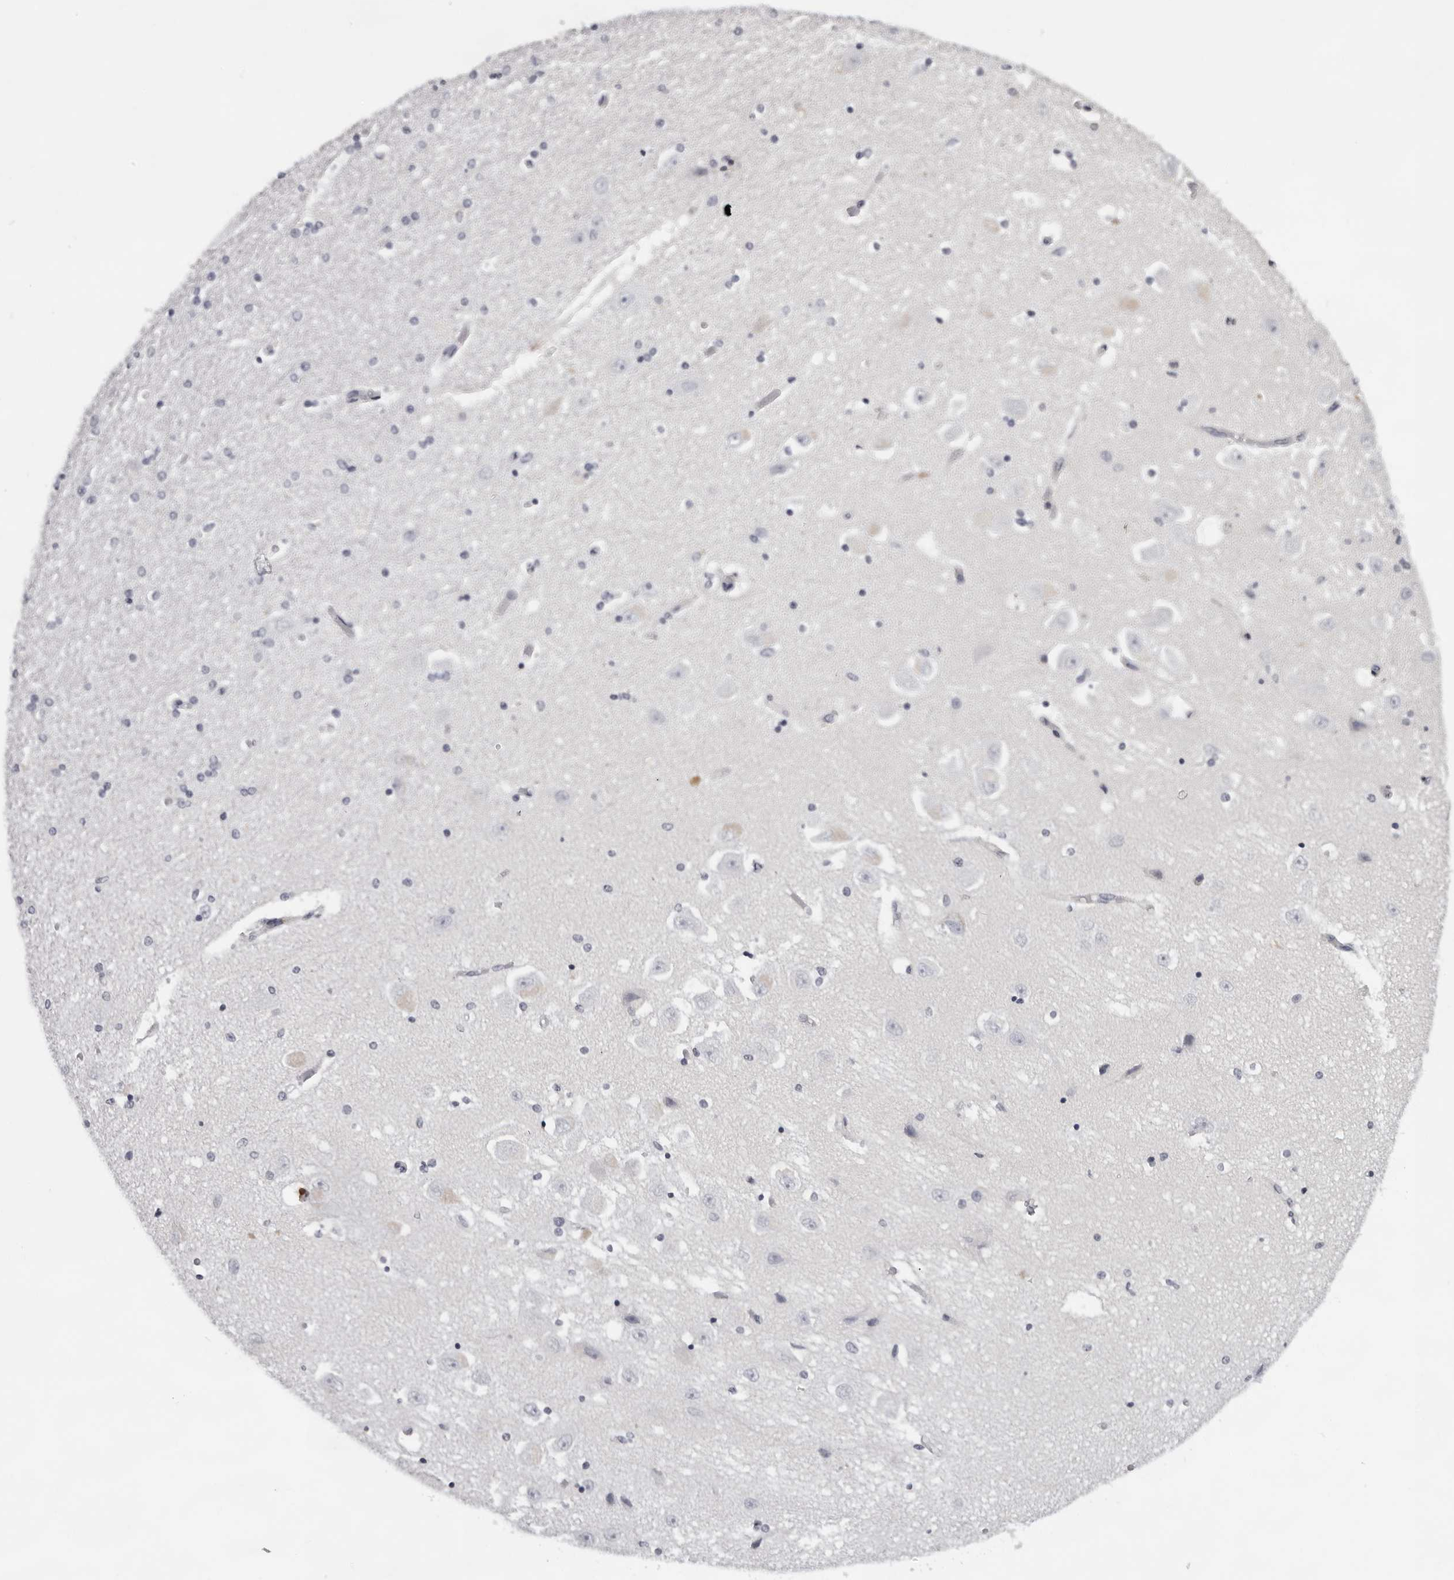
{"staining": {"intensity": "negative", "quantity": "none", "location": "none"}, "tissue": "hippocampus", "cell_type": "Glial cells", "image_type": "normal", "snomed": [{"axis": "morphology", "description": "Normal tissue, NOS"}, {"axis": "topography", "description": "Hippocampus"}], "caption": "Glial cells show no significant protein staining in benign hippocampus.", "gene": "CCDC28B", "patient": {"sex": "female", "age": 54}}